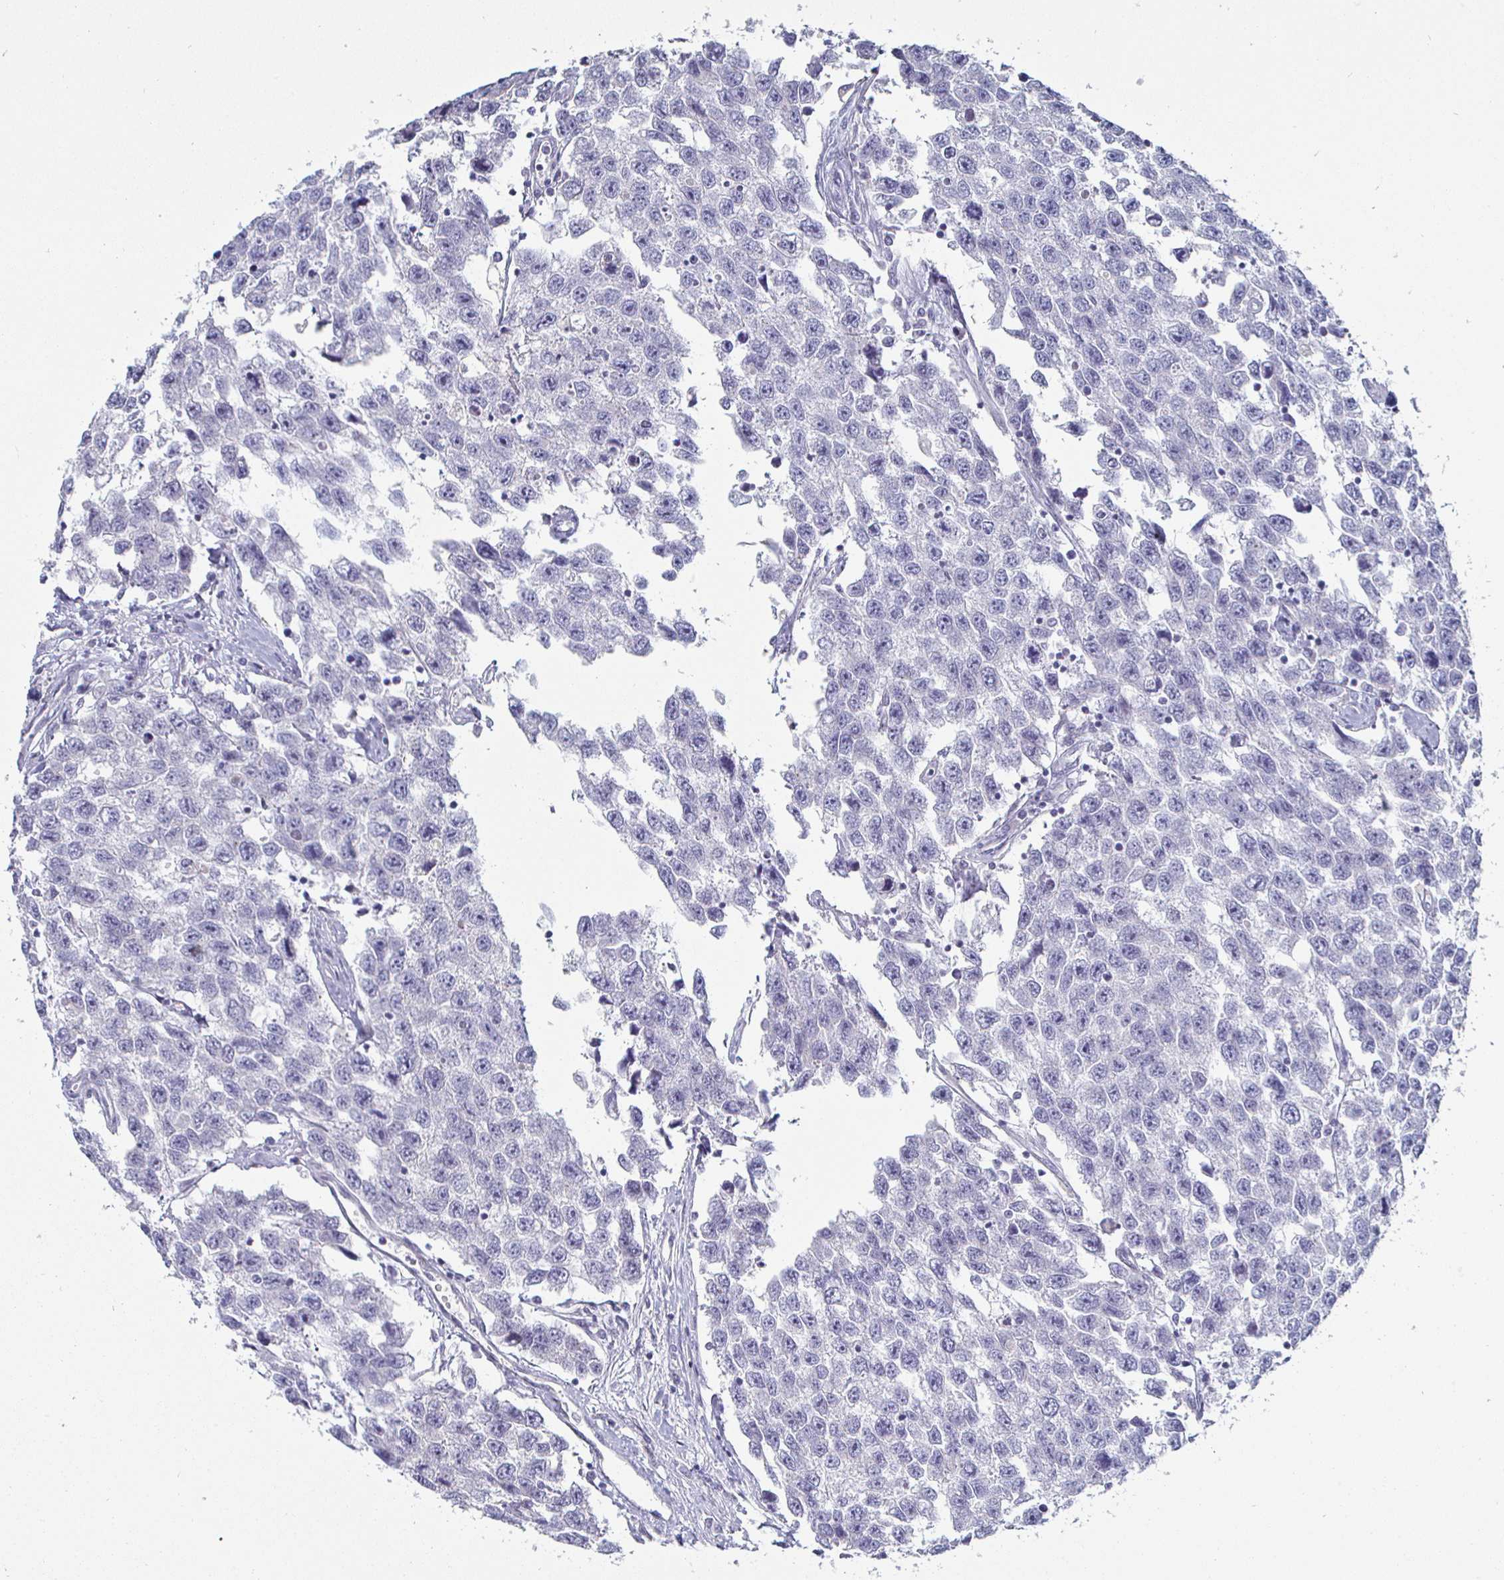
{"staining": {"intensity": "negative", "quantity": "none", "location": "none"}, "tissue": "testis cancer", "cell_type": "Tumor cells", "image_type": "cancer", "snomed": [{"axis": "morphology", "description": "Seminoma, NOS"}, {"axis": "topography", "description": "Testis"}], "caption": "There is no significant positivity in tumor cells of testis cancer.", "gene": "DMRTB1", "patient": {"sex": "male", "age": 33}}